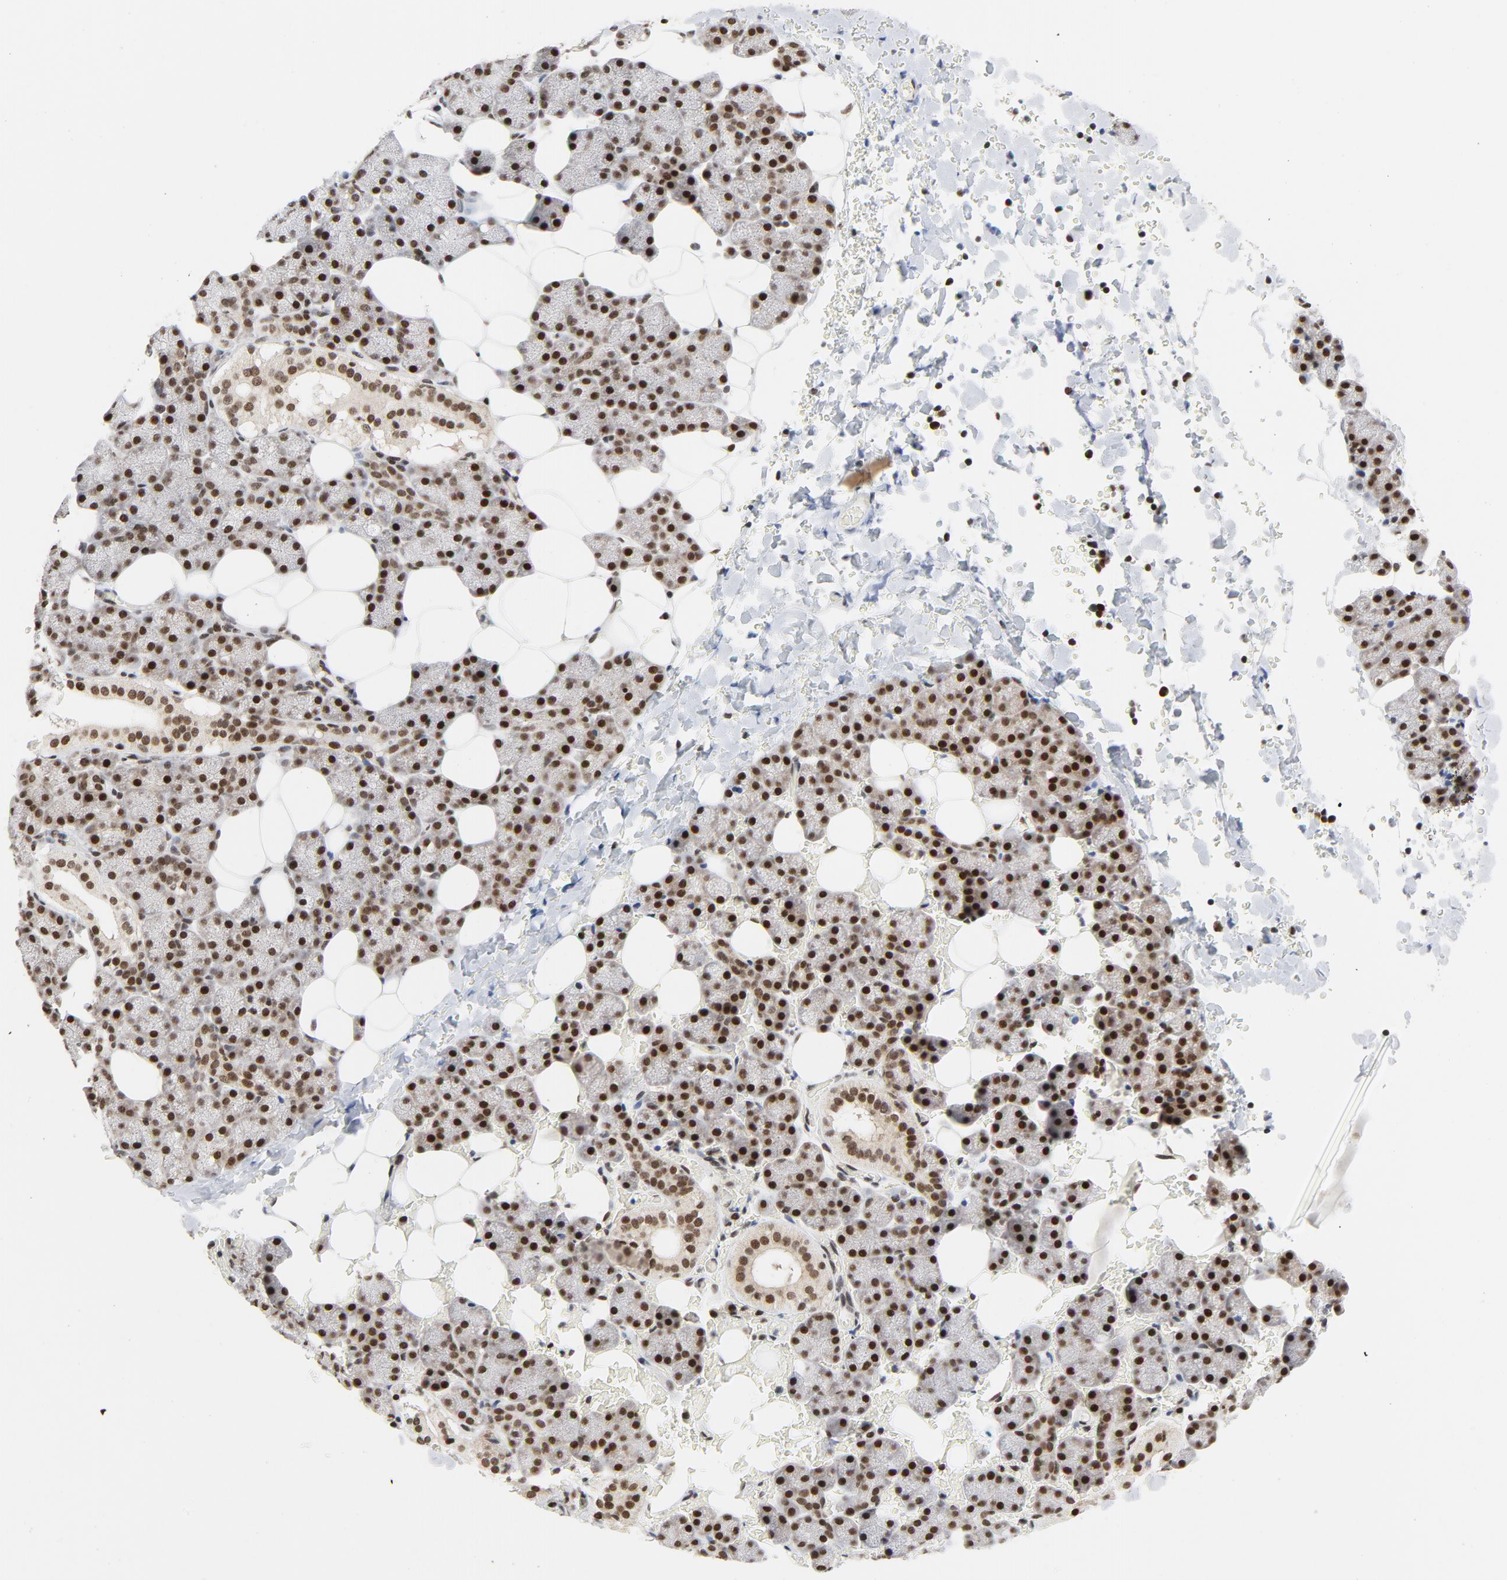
{"staining": {"intensity": "strong", "quantity": ">75%", "location": "nuclear"}, "tissue": "salivary gland", "cell_type": "Glandular cells", "image_type": "normal", "snomed": [{"axis": "morphology", "description": "Normal tissue, NOS"}, {"axis": "topography", "description": "Lymph node"}, {"axis": "topography", "description": "Salivary gland"}], "caption": "A brown stain shows strong nuclear expression of a protein in glandular cells of unremarkable salivary gland. (DAB (3,3'-diaminobenzidine) IHC with brightfield microscopy, high magnification).", "gene": "ERCC1", "patient": {"sex": "male", "age": 8}}